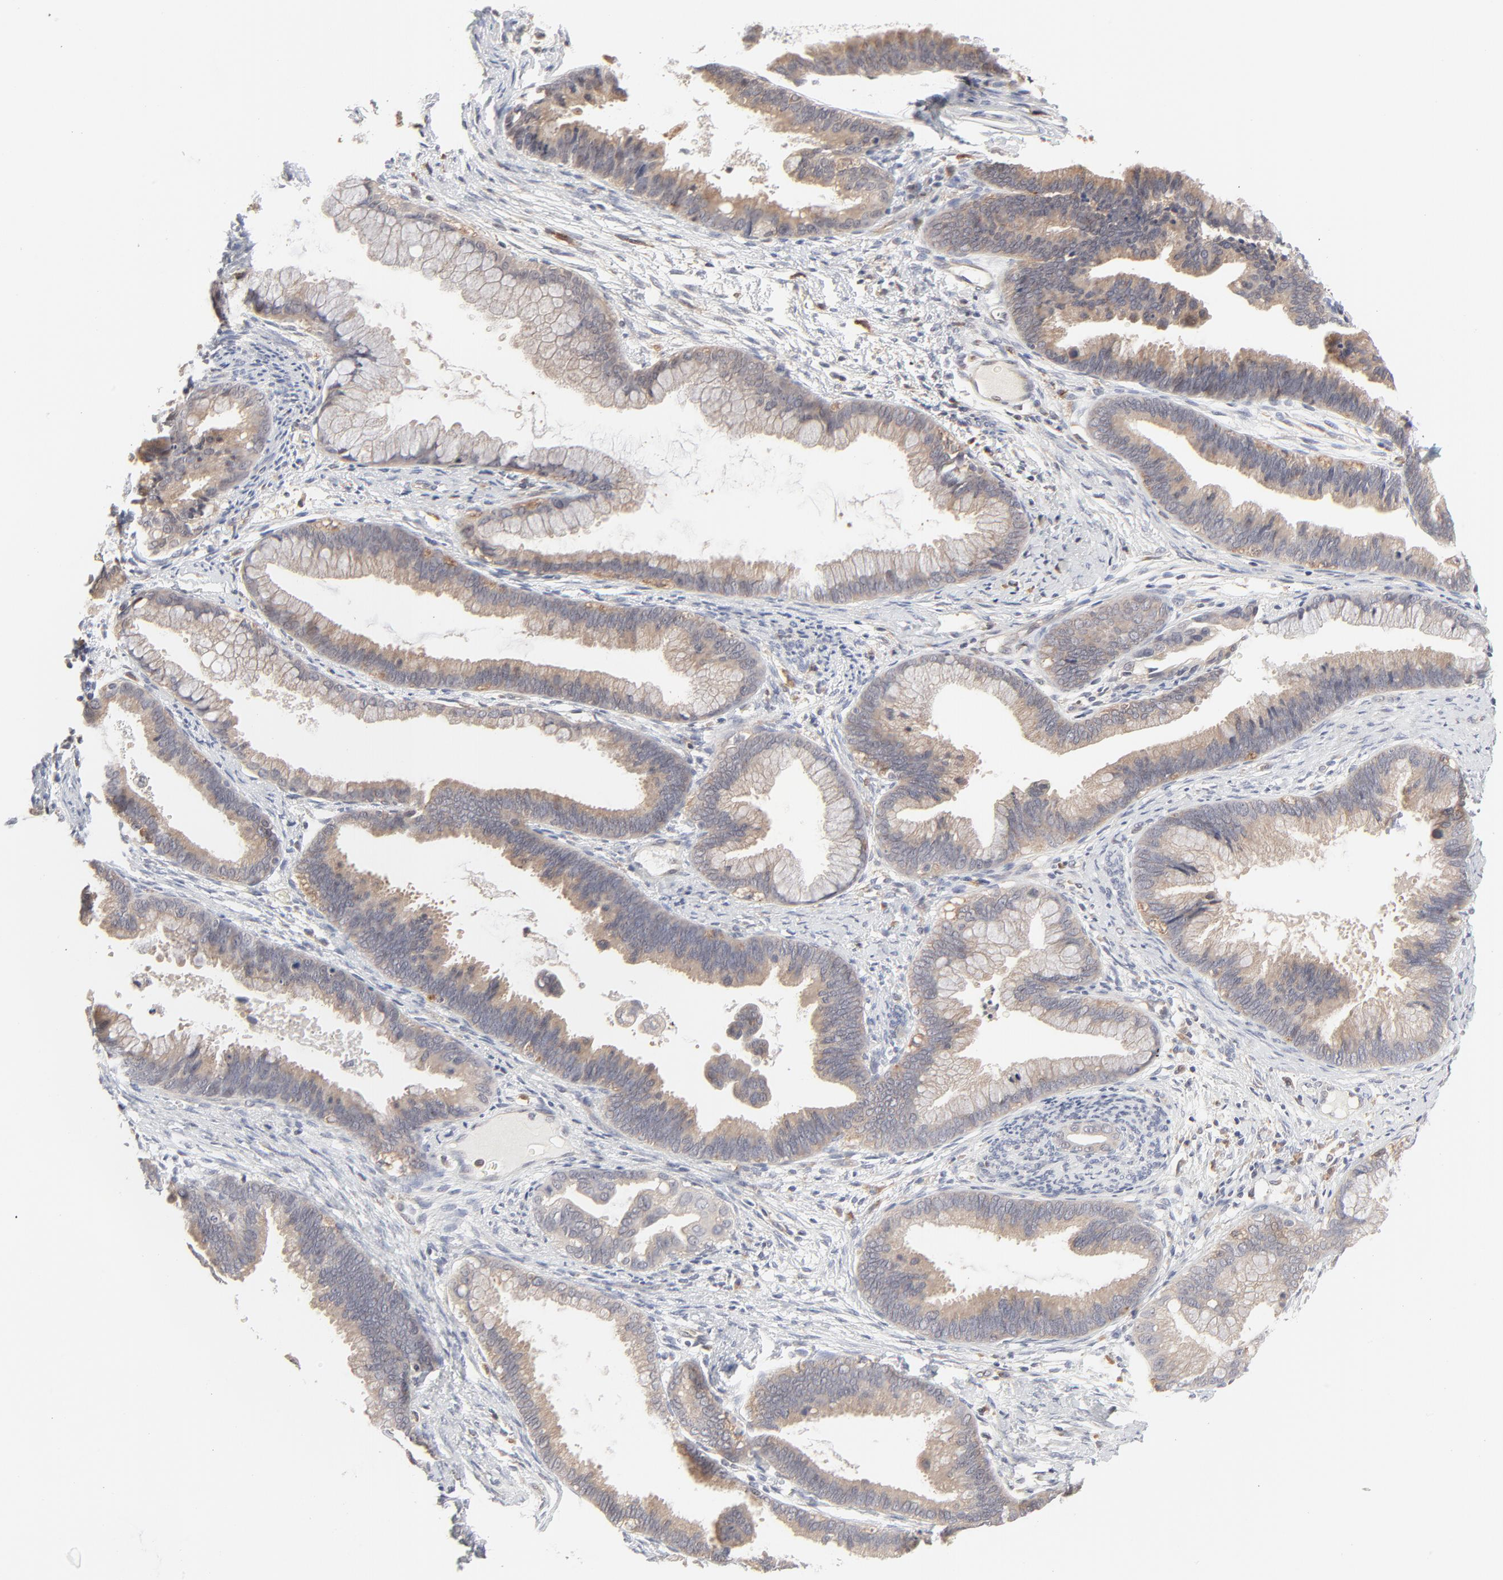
{"staining": {"intensity": "moderate", "quantity": "25%-75%", "location": "cytoplasmic/membranous"}, "tissue": "cervical cancer", "cell_type": "Tumor cells", "image_type": "cancer", "snomed": [{"axis": "morphology", "description": "Adenocarcinoma, NOS"}, {"axis": "topography", "description": "Cervix"}], "caption": "Brown immunohistochemical staining in human adenocarcinoma (cervical) shows moderate cytoplasmic/membranous expression in approximately 25%-75% of tumor cells.", "gene": "RAB5C", "patient": {"sex": "female", "age": 47}}